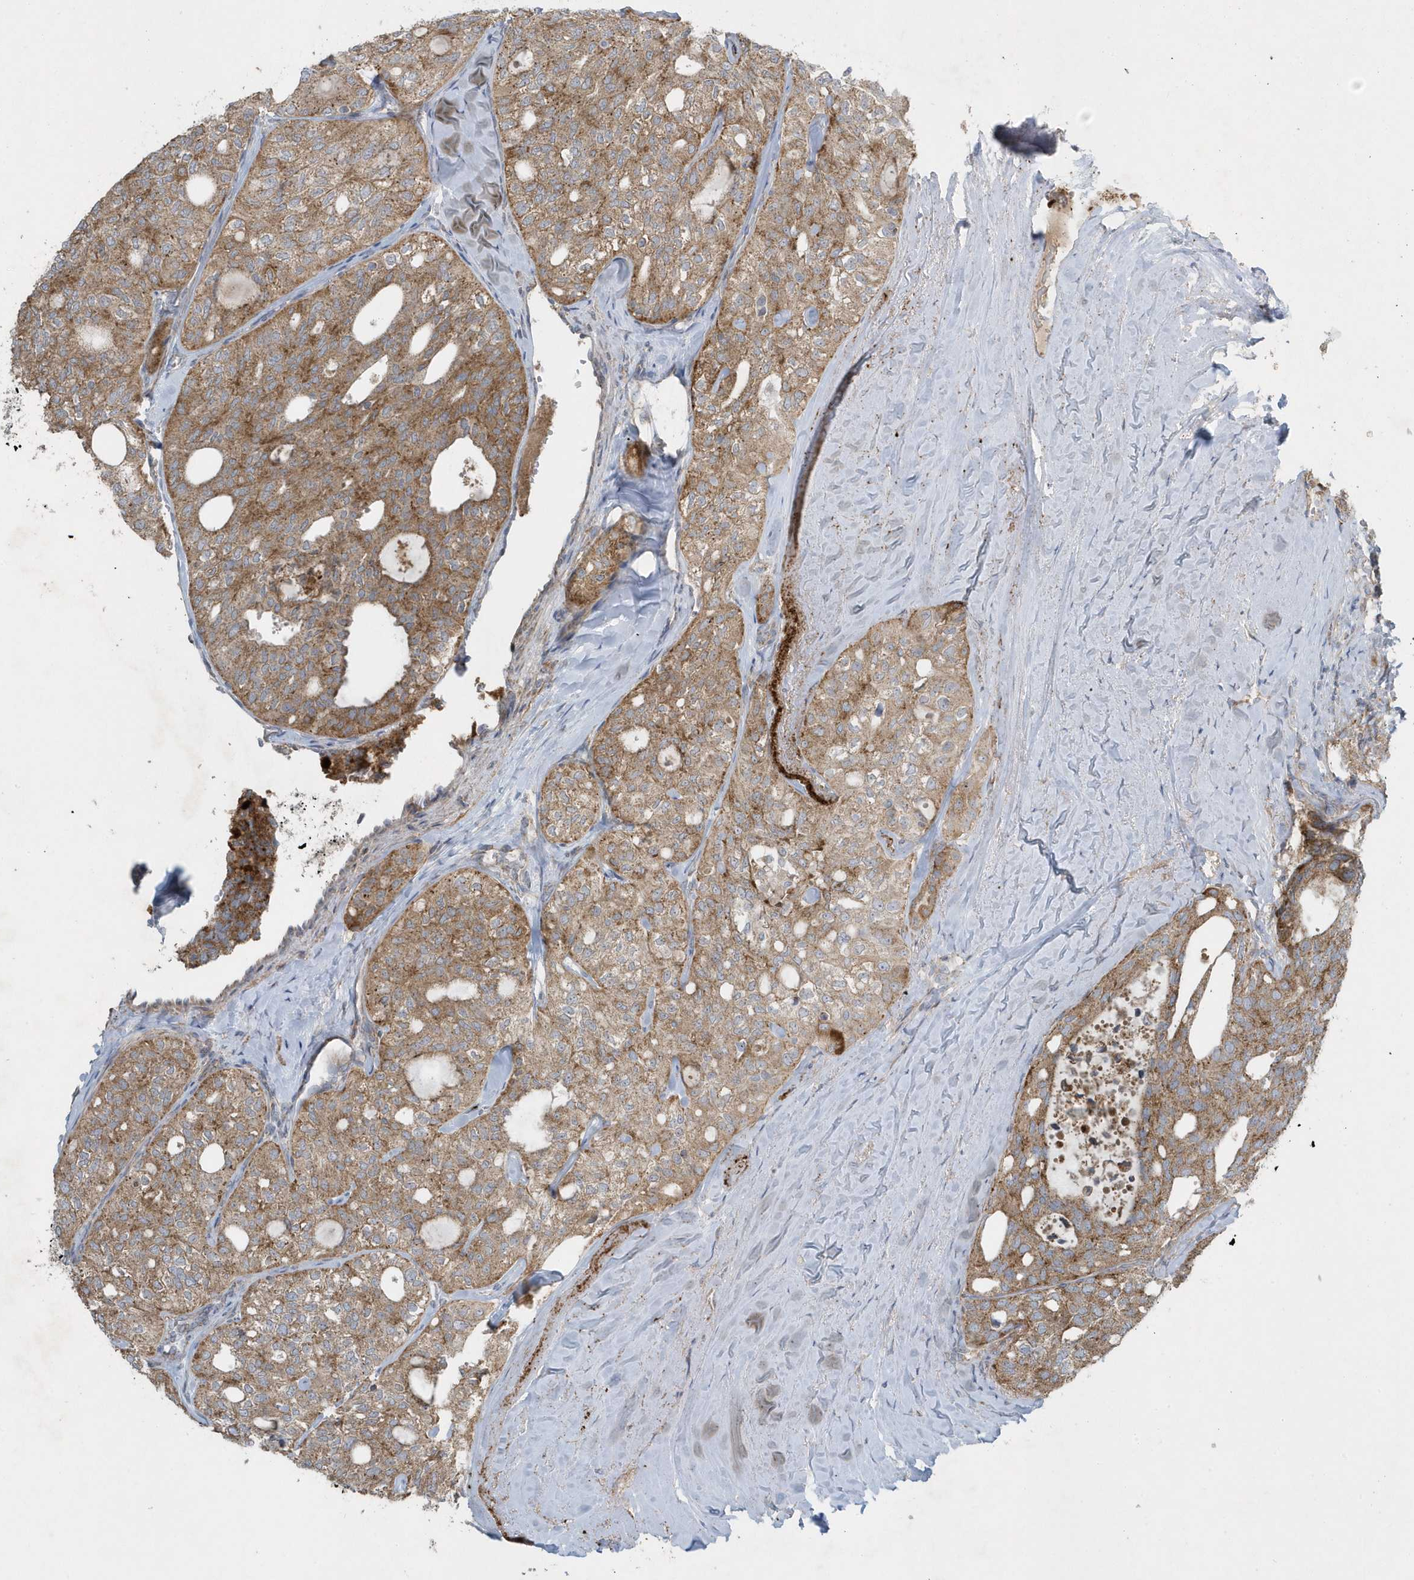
{"staining": {"intensity": "moderate", "quantity": ">75%", "location": "cytoplasmic/membranous"}, "tissue": "thyroid cancer", "cell_type": "Tumor cells", "image_type": "cancer", "snomed": [{"axis": "morphology", "description": "Follicular adenoma carcinoma, NOS"}, {"axis": "topography", "description": "Thyroid gland"}], "caption": "Thyroid cancer stained with DAB immunohistochemistry demonstrates medium levels of moderate cytoplasmic/membranous positivity in about >75% of tumor cells.", "gene": "SLC38A2", "patient": {"sex": "male", "age": 75}}